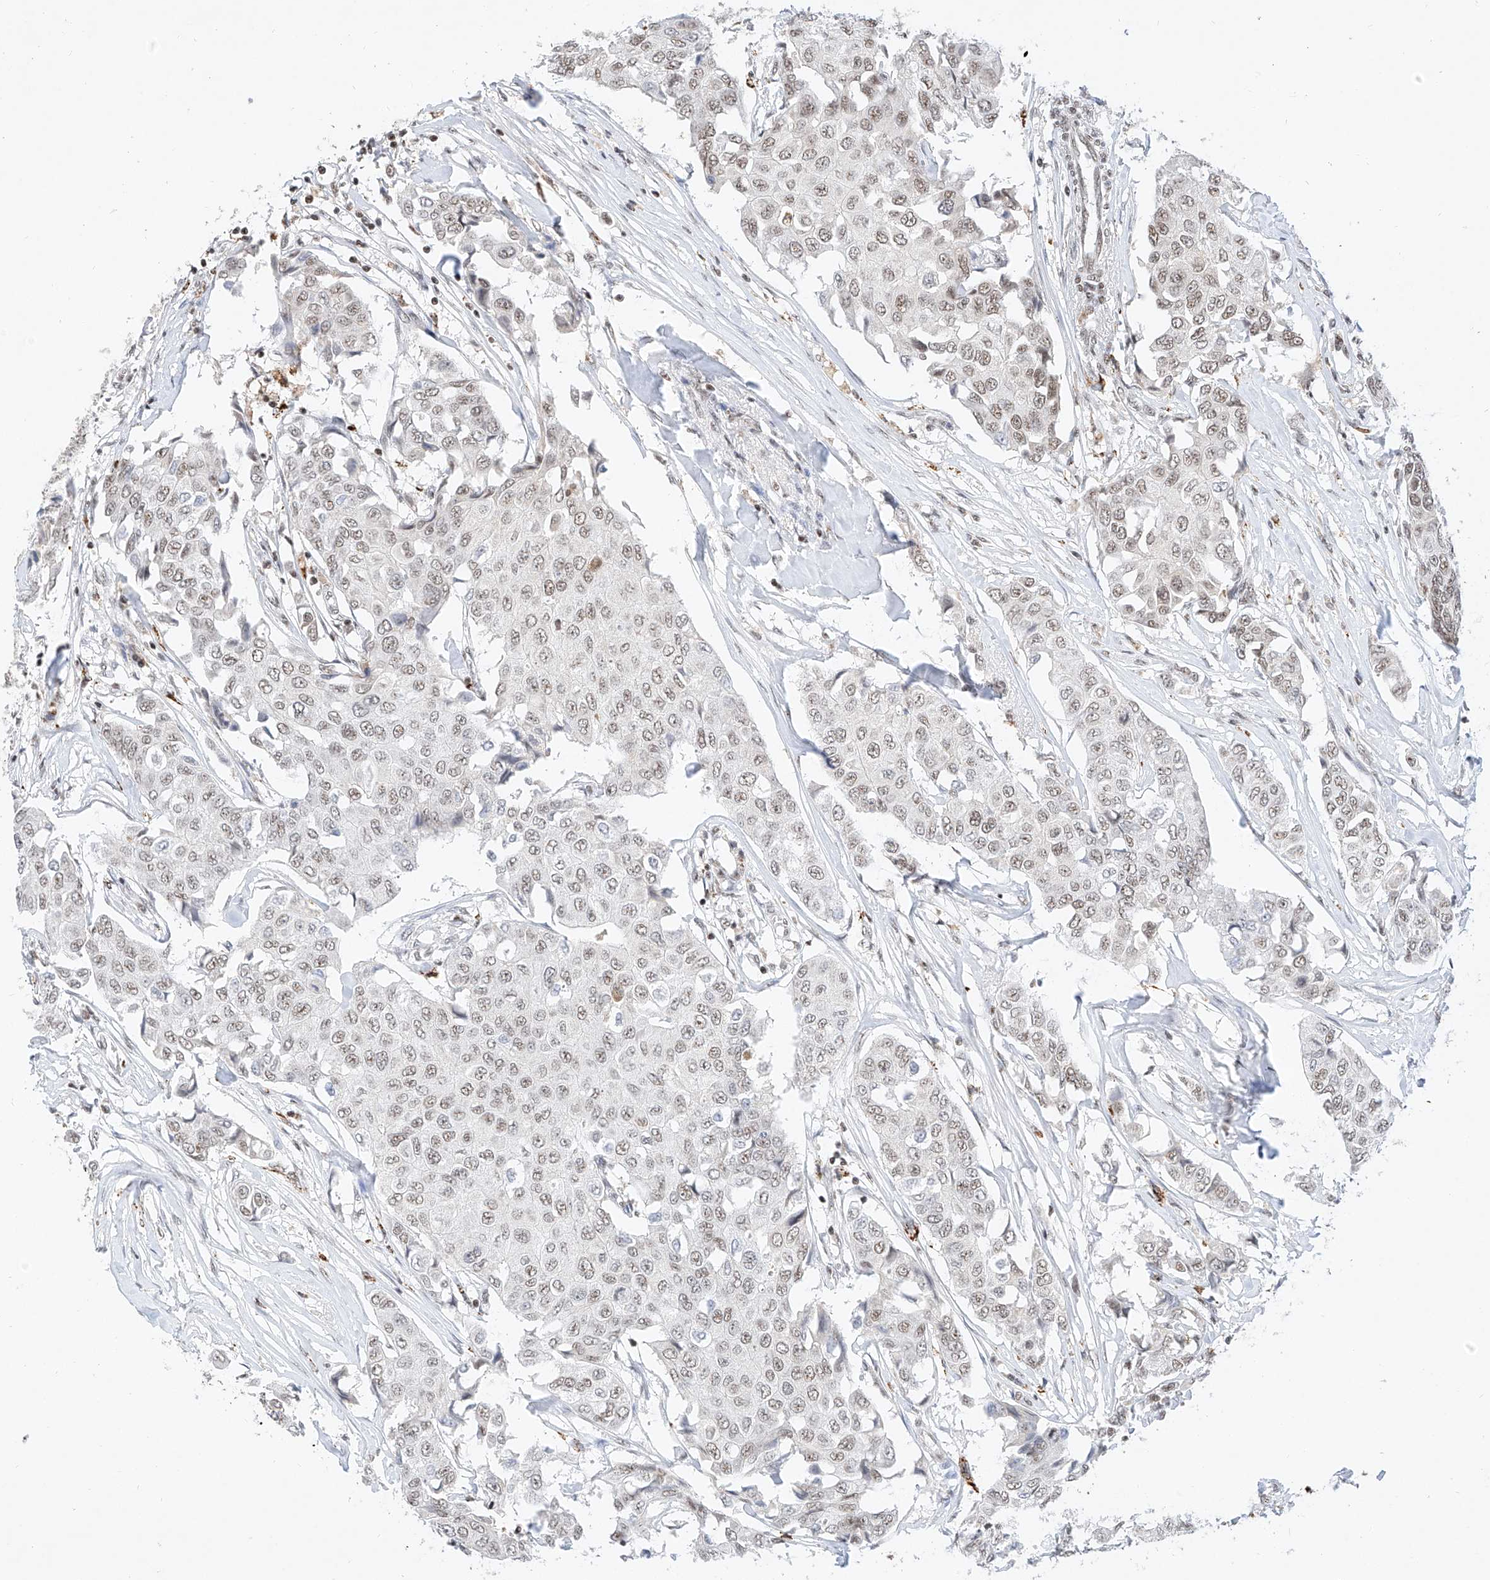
{"staining": {"intensity": "weak", "quantity": "25%-75%", "location": "nuclear"}, "tissue": "breast cancer", "cell_type": "Tumor cells", "image_type": "cancer", "snomed": [{"axis": "morphology", "description": "Duct carcinoma"}, {"axis": "topography", "description": "Breast"}], "caption": "Weak nuclear protein staining is appreciated in approximately 25%-75% of tumor cells in breast intraductal carcinoma.", "gene": "NRF1", "patient": {"sex": "female", "age": 80}}